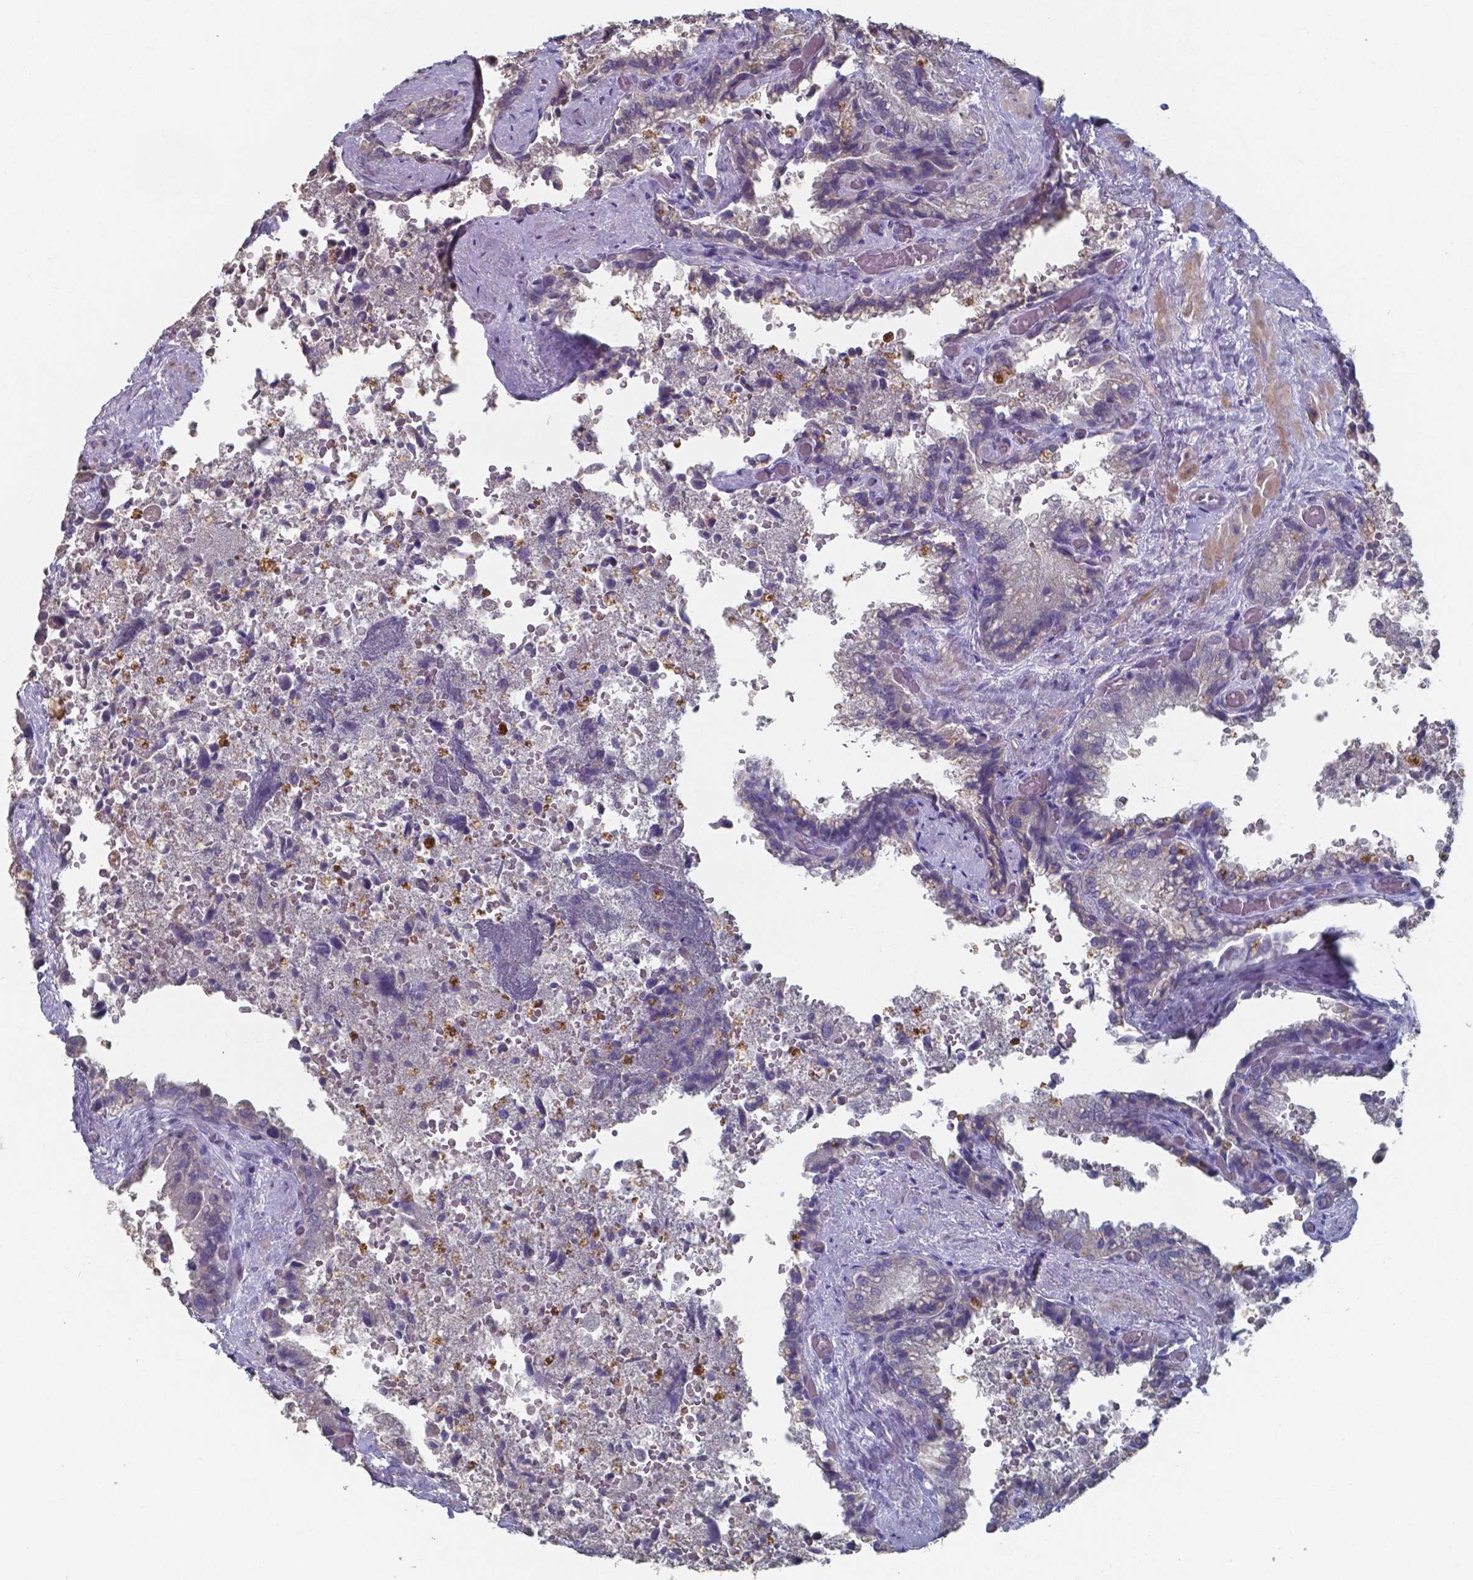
{"staining": {"intensity": "negative", "quantity": "none", "location": "none"}, "tissue": "seminal vesicle", "cell_type": "Glandular cells", "image_type": "normal", "snomed": [{"axis": "morphology", "description": "Normal tissue, NOS"}, {"axis": "topography", "description": "Seminal veicle"}], "caption": "High magnification brightfield microscopy of normal seminal vesicle stained with DAB (brown) and counterstained with hematoxylin (blue): glandular cells show no significant positivity. Nuclei are stained in blue.", "gene": "FOXJ1", "patient": {"sex": "male", "age": 57}}